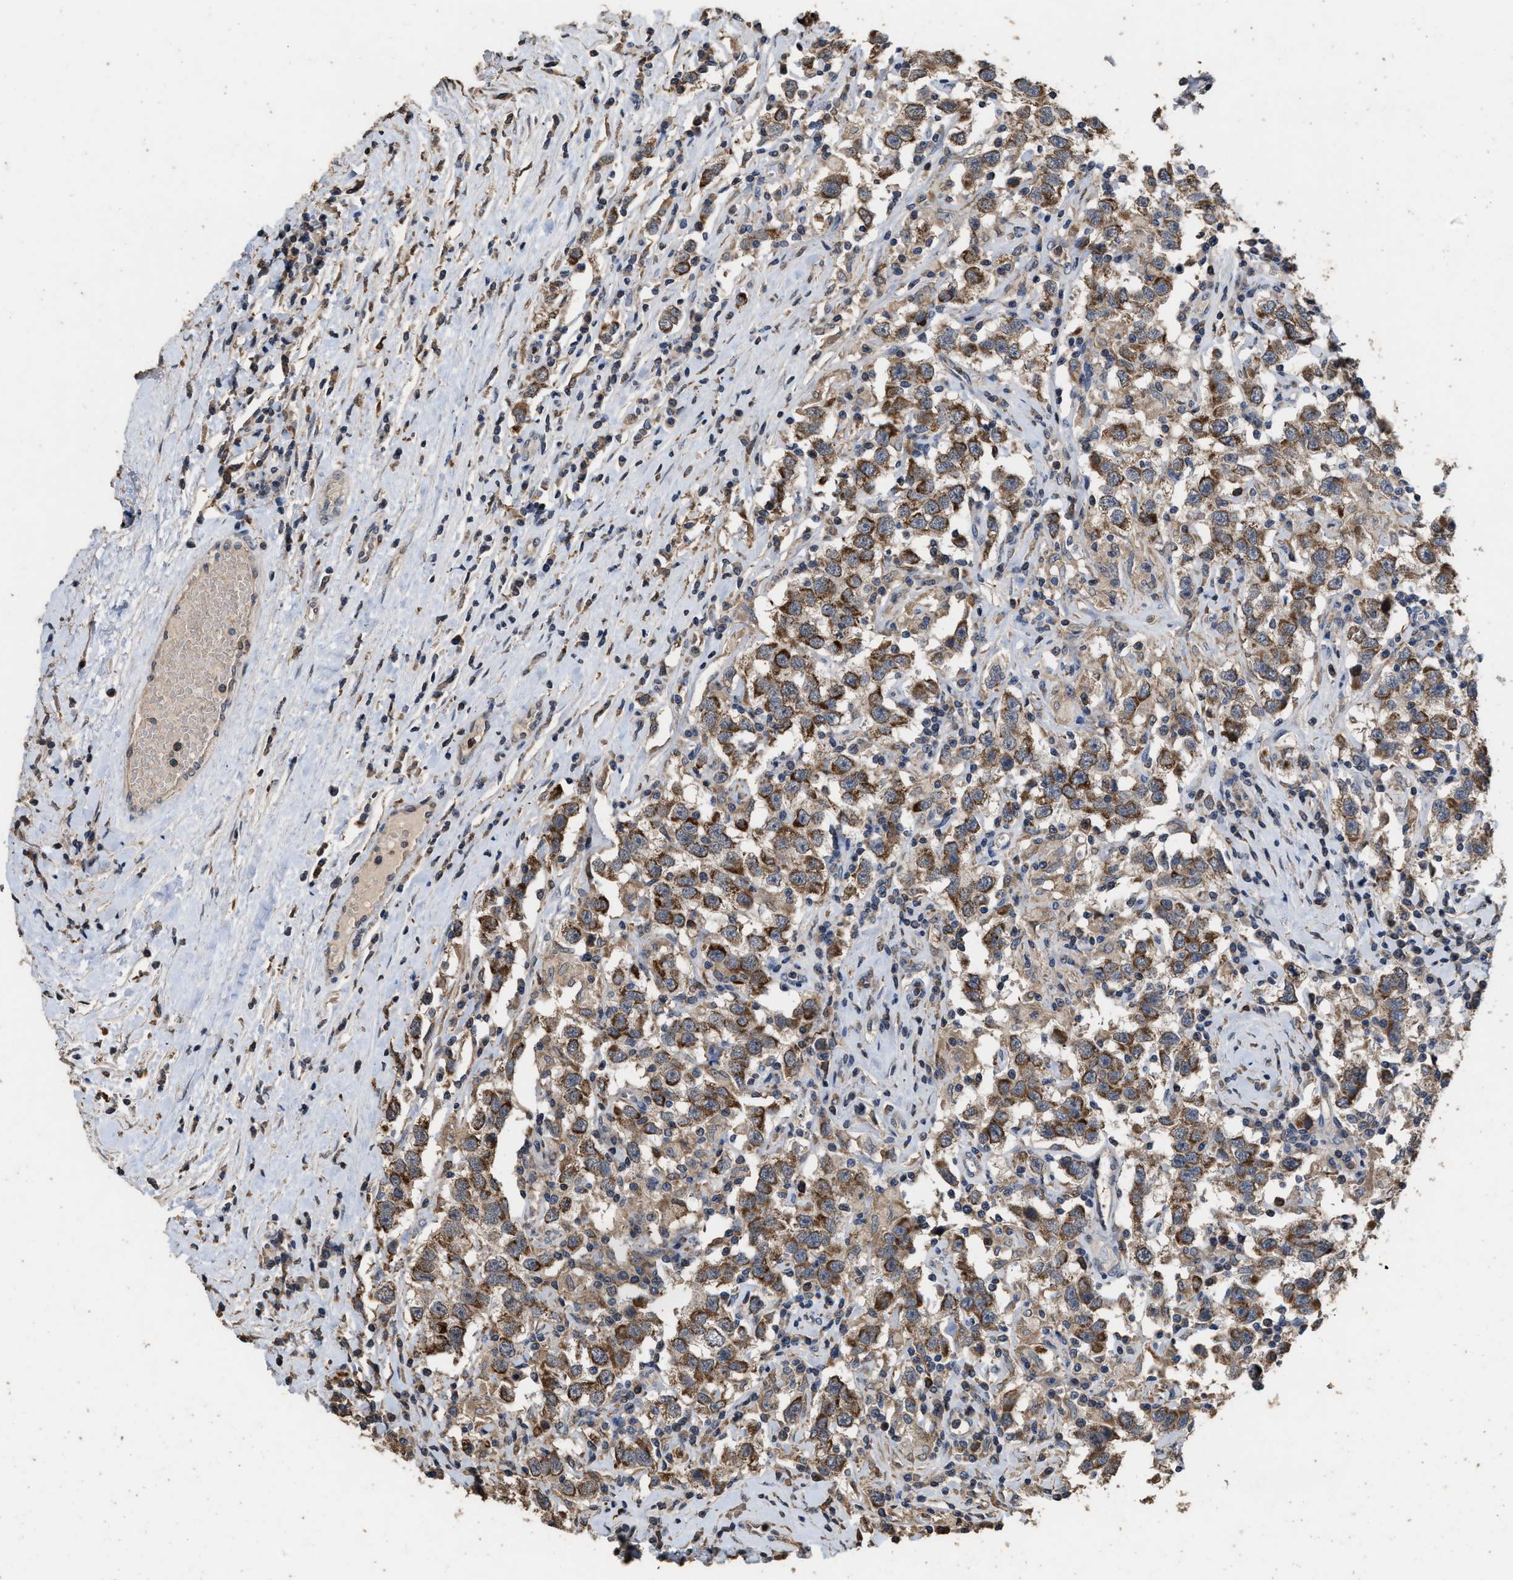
{"staining": {"intensity": "moderate", "quantity": ">75%", "location": "cytoplasmic/membranous"}, "tissue": "testis cancer", "cell_type": "Tumor cells", "image_type": "cancer", "snomed": [{"axis": "morphology", "description": "Seminoma, NOS"}, {"axis": "topography", "description": "Testis"}], "caption": "Testis seminoma tissue exhibits moderate cytoplasmic/membranous expression in approximately >75% of tumor cells, visualized by immunohistochemistry.", "gene": "TDRKH", "patient": {"sex": "male", "age": 41}}